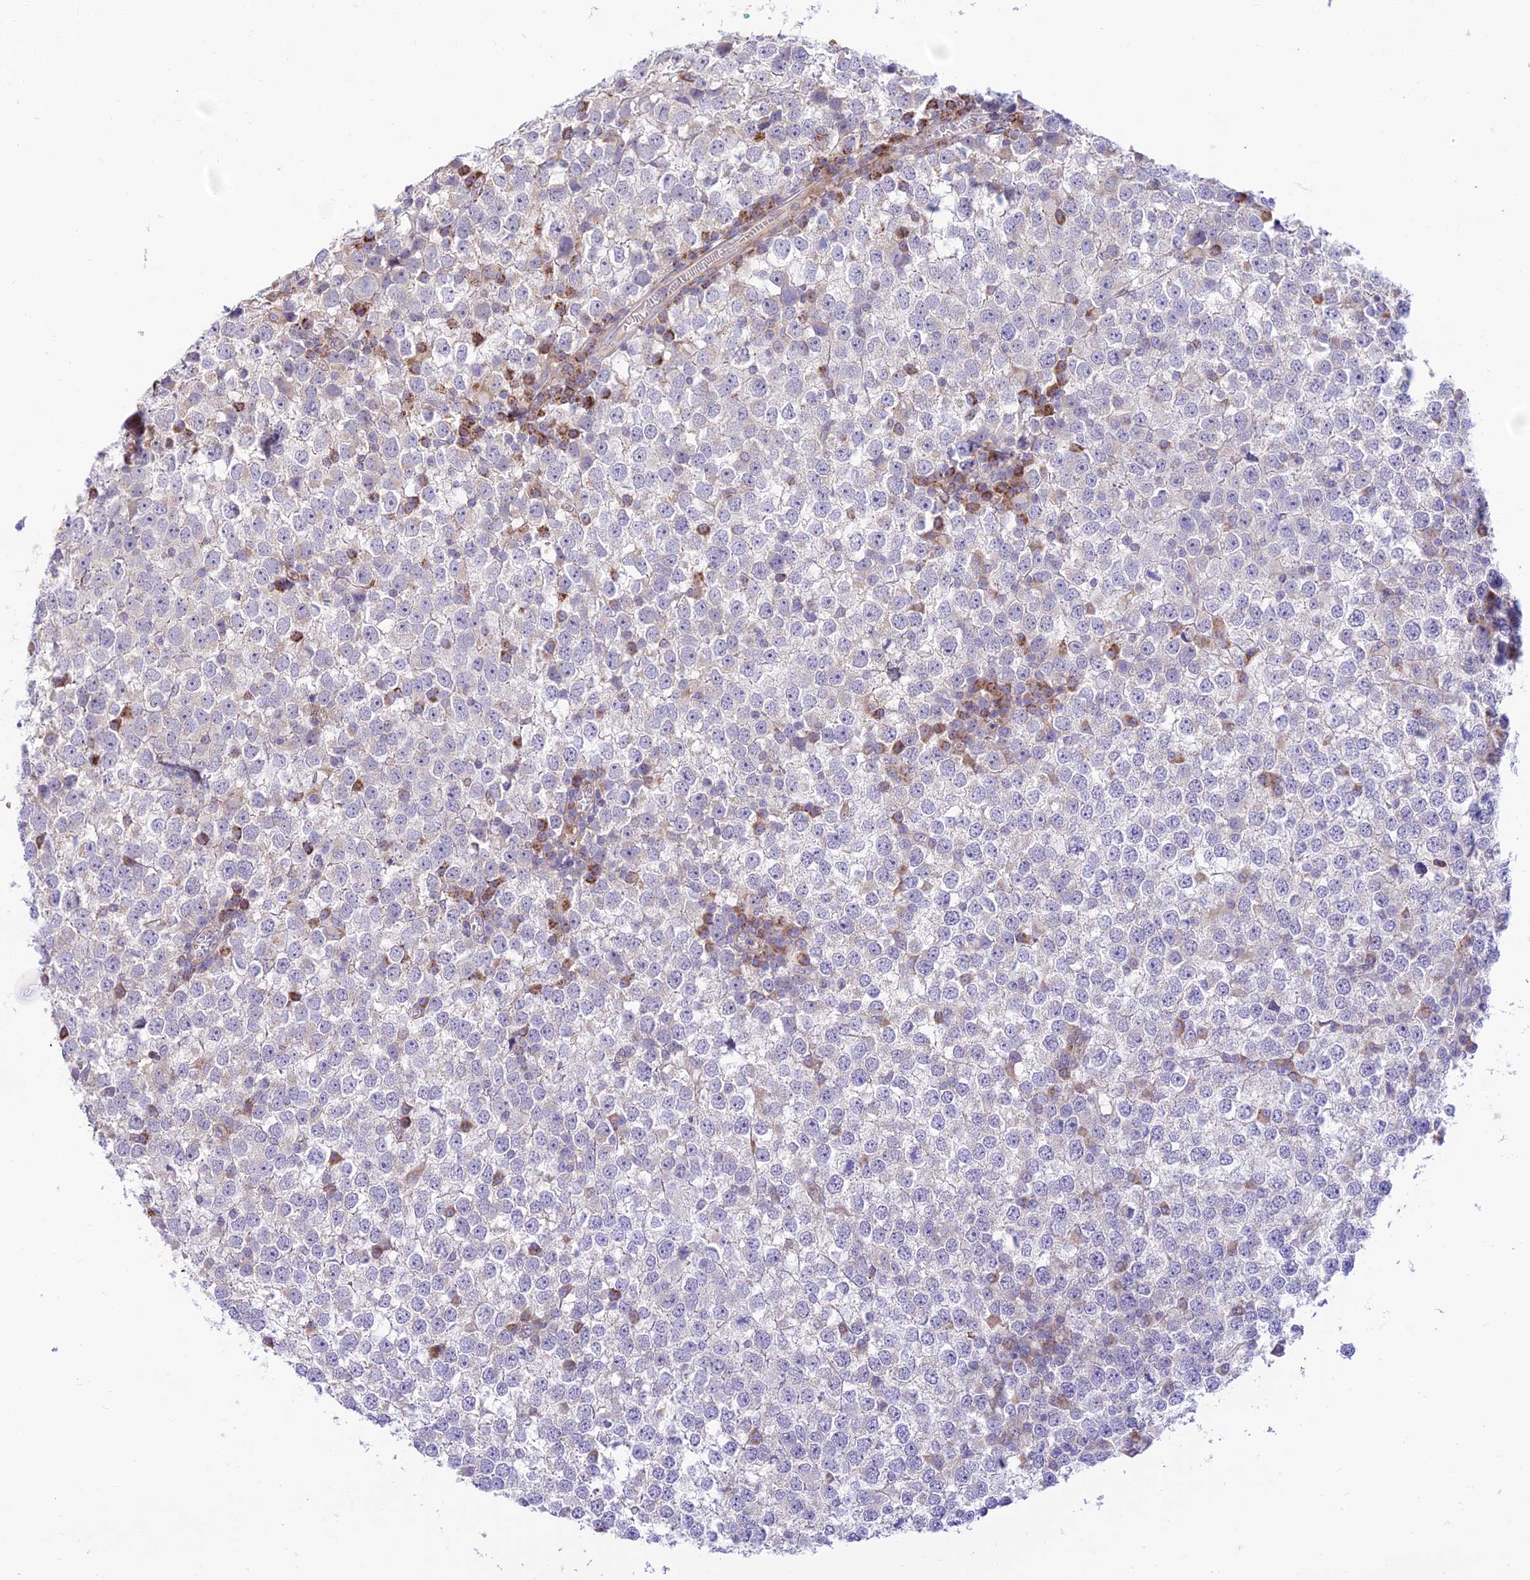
{"staining": {"intensity": "negative", "quantity": "none", "location": "none"}, "tissue": "testis cancer", "cell_type": "Tumor cells", "image_type": "cancer", "snomed": [{"axis": "morphology", "description": "Seminoma, NOS"}, {"axis": "topography", "description": "Testis"}], "caption": "This is a image of IHC staining of testis seminoma, which shows no positivity in tumor cells.", "gene": "FAM186B", "patient": {"sex": "male", "age": 65}}